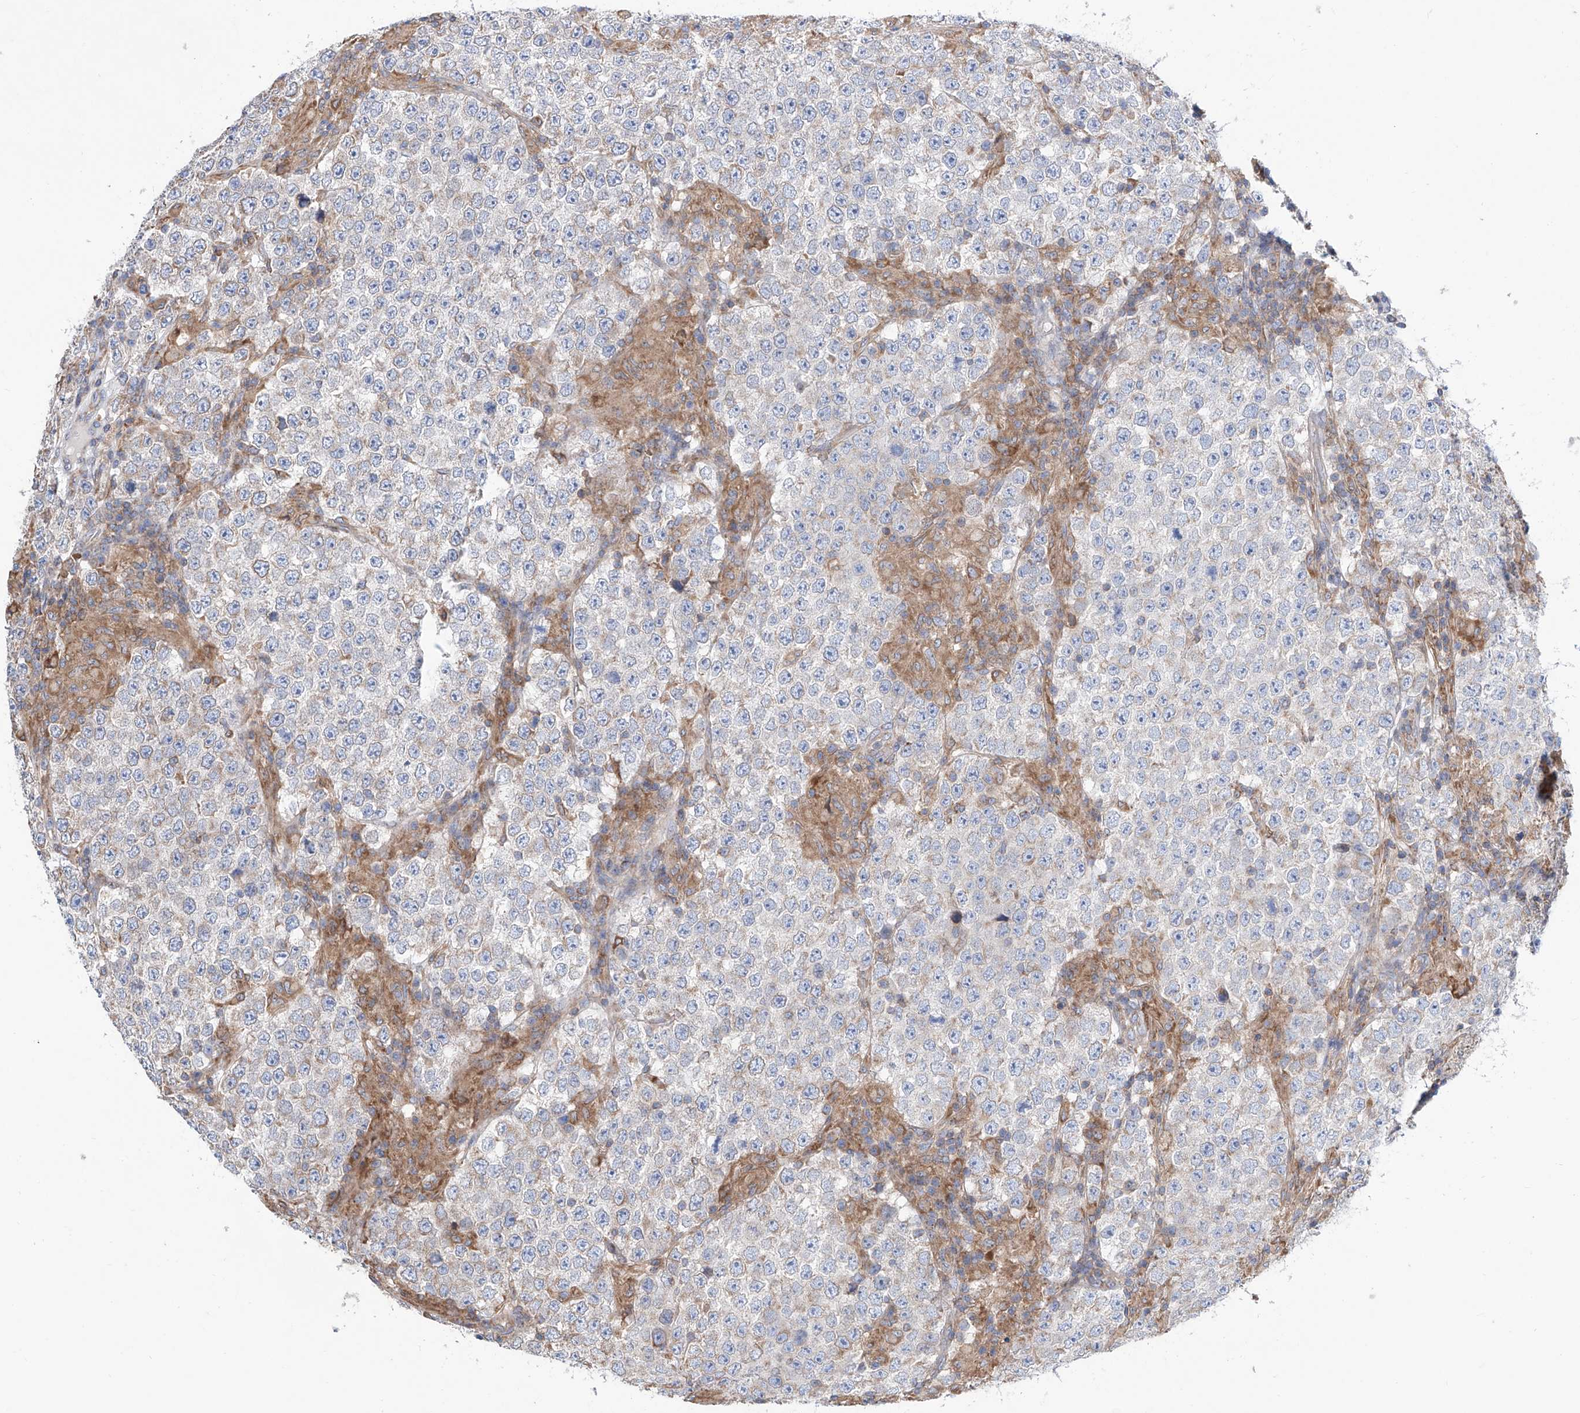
{"staining": {"intensity": "weak", "quantity": "<25%", "location": "cytoplasmic/membranous"}, "tissue": "testis cancer", "cell_type": "Tumor cells", "image_type": "cancer", "snomed": [{"axis": "morphology", "description": "Normal tissue, NOS"}, {"axis": "morphology", "description": "Urothelial carcinoma, High grade"}, {"axis": "morphology", "description": "Seminoma, NOS"}, {"axis": "morphology", "description": "Carcinoma, Embryonal, NOS"}, {"axis": "topography", "description": "Urinary bladder"}, {"axis": "topography", "description": "Testis"}], "caption": "Tumor cells are negative for protein expression in human embryonal carcinoma (testis).", "gene": "MAD2L1", "patient": {"sex": "male", "age": 41}}